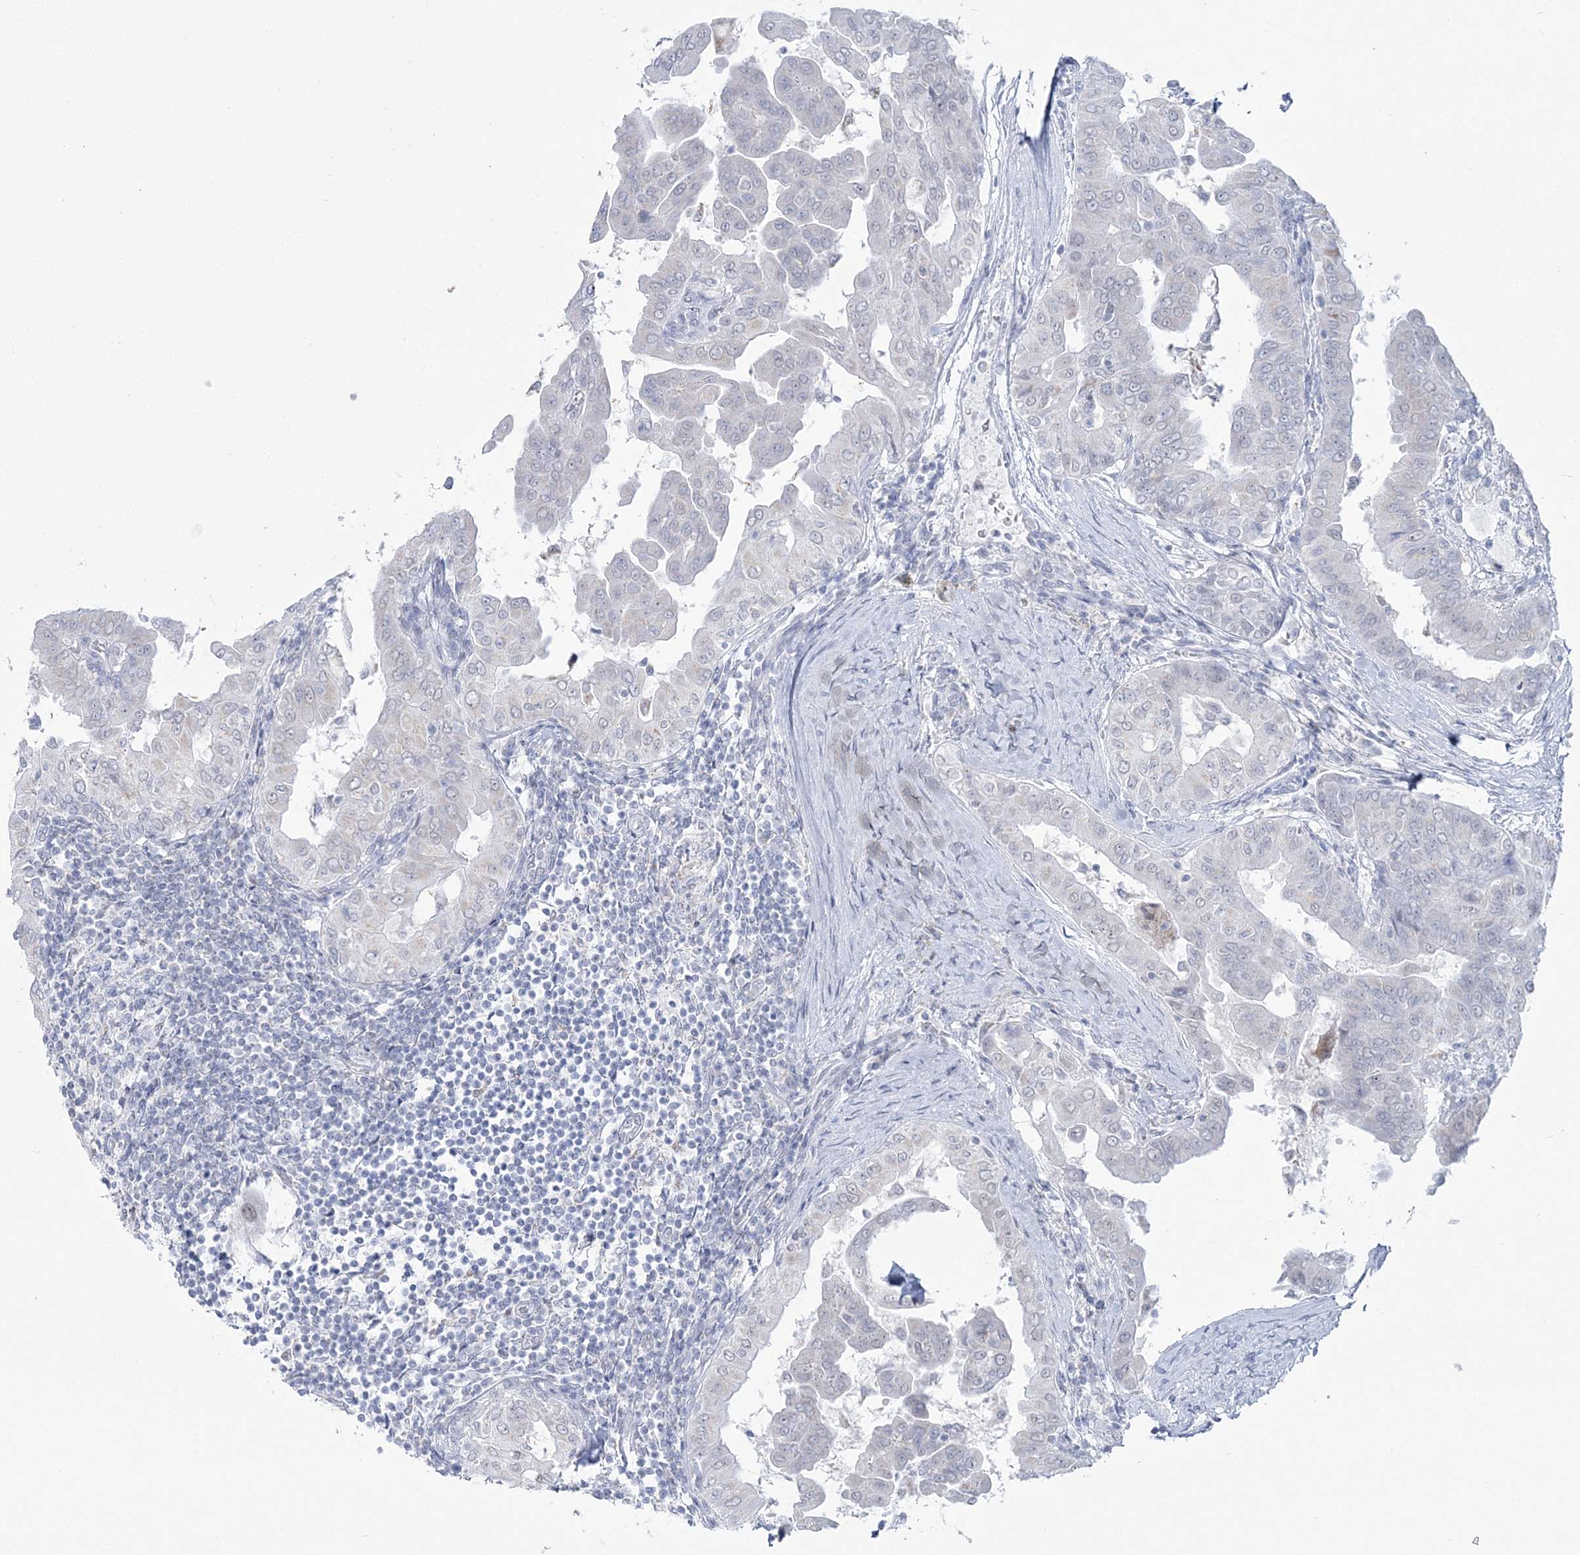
{"staining": {"intensity": "negative", "quantity": "none", "location": "none"}, "tissue": "thyroid cancer", "cell_type": "Tumor cells", "image_type": "cancer", "snomed": [{"axis": "morphology", "description": "Papillary adenocarcinoma, NOS"}, {"axis": "topography", "description": "Thyroid gland"}], "caption": "An immunohistochemistry (IHC) image of thyroid cancer is shown. There is no staining in tumor cells of thyroid cancer.", "gene": "ZNF843", "patient": {"sex": "male", "age": 33}}